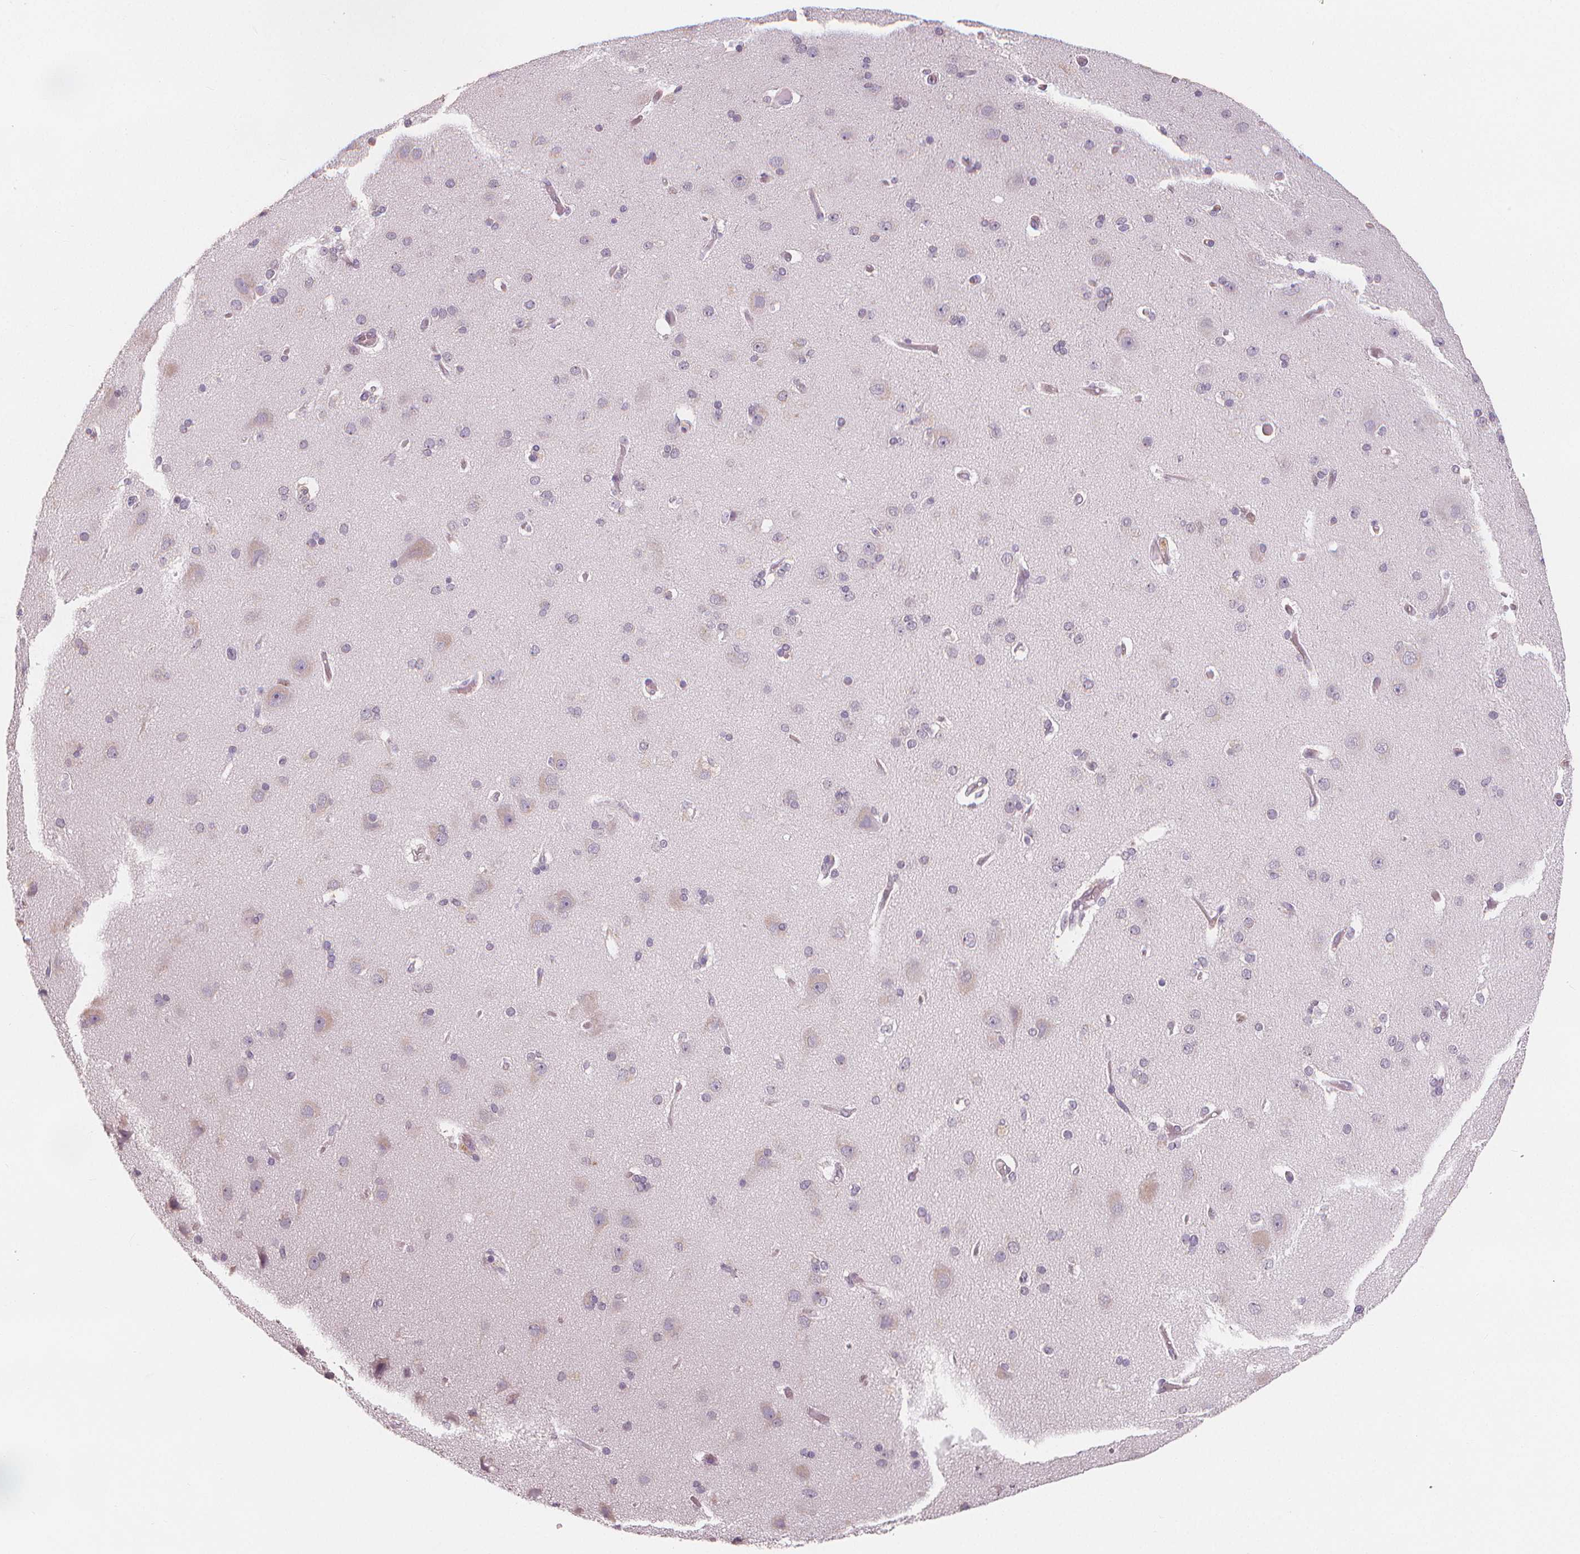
{"staining": {"intensity": "negative", "quantity": "none", "location": "none"}, "tissue": "cerebral cortex", "cell_type": "Endothelial cells", "image_type": "normal", "snomed": [{"axis": "morphology", "description": "Normal tissue, NOS"}, {"axis": "morphology", "description": "Glioma, malignant, High grade"}, {"axis": "topography", "description": "Cerebral cortex"}], "caption": "Immunohistochemistry of normal cerebral cortex exhibits no staining in endothelial cells.", "gene": "TIPIN", "patient": {"sex": "male", "age": 71}}